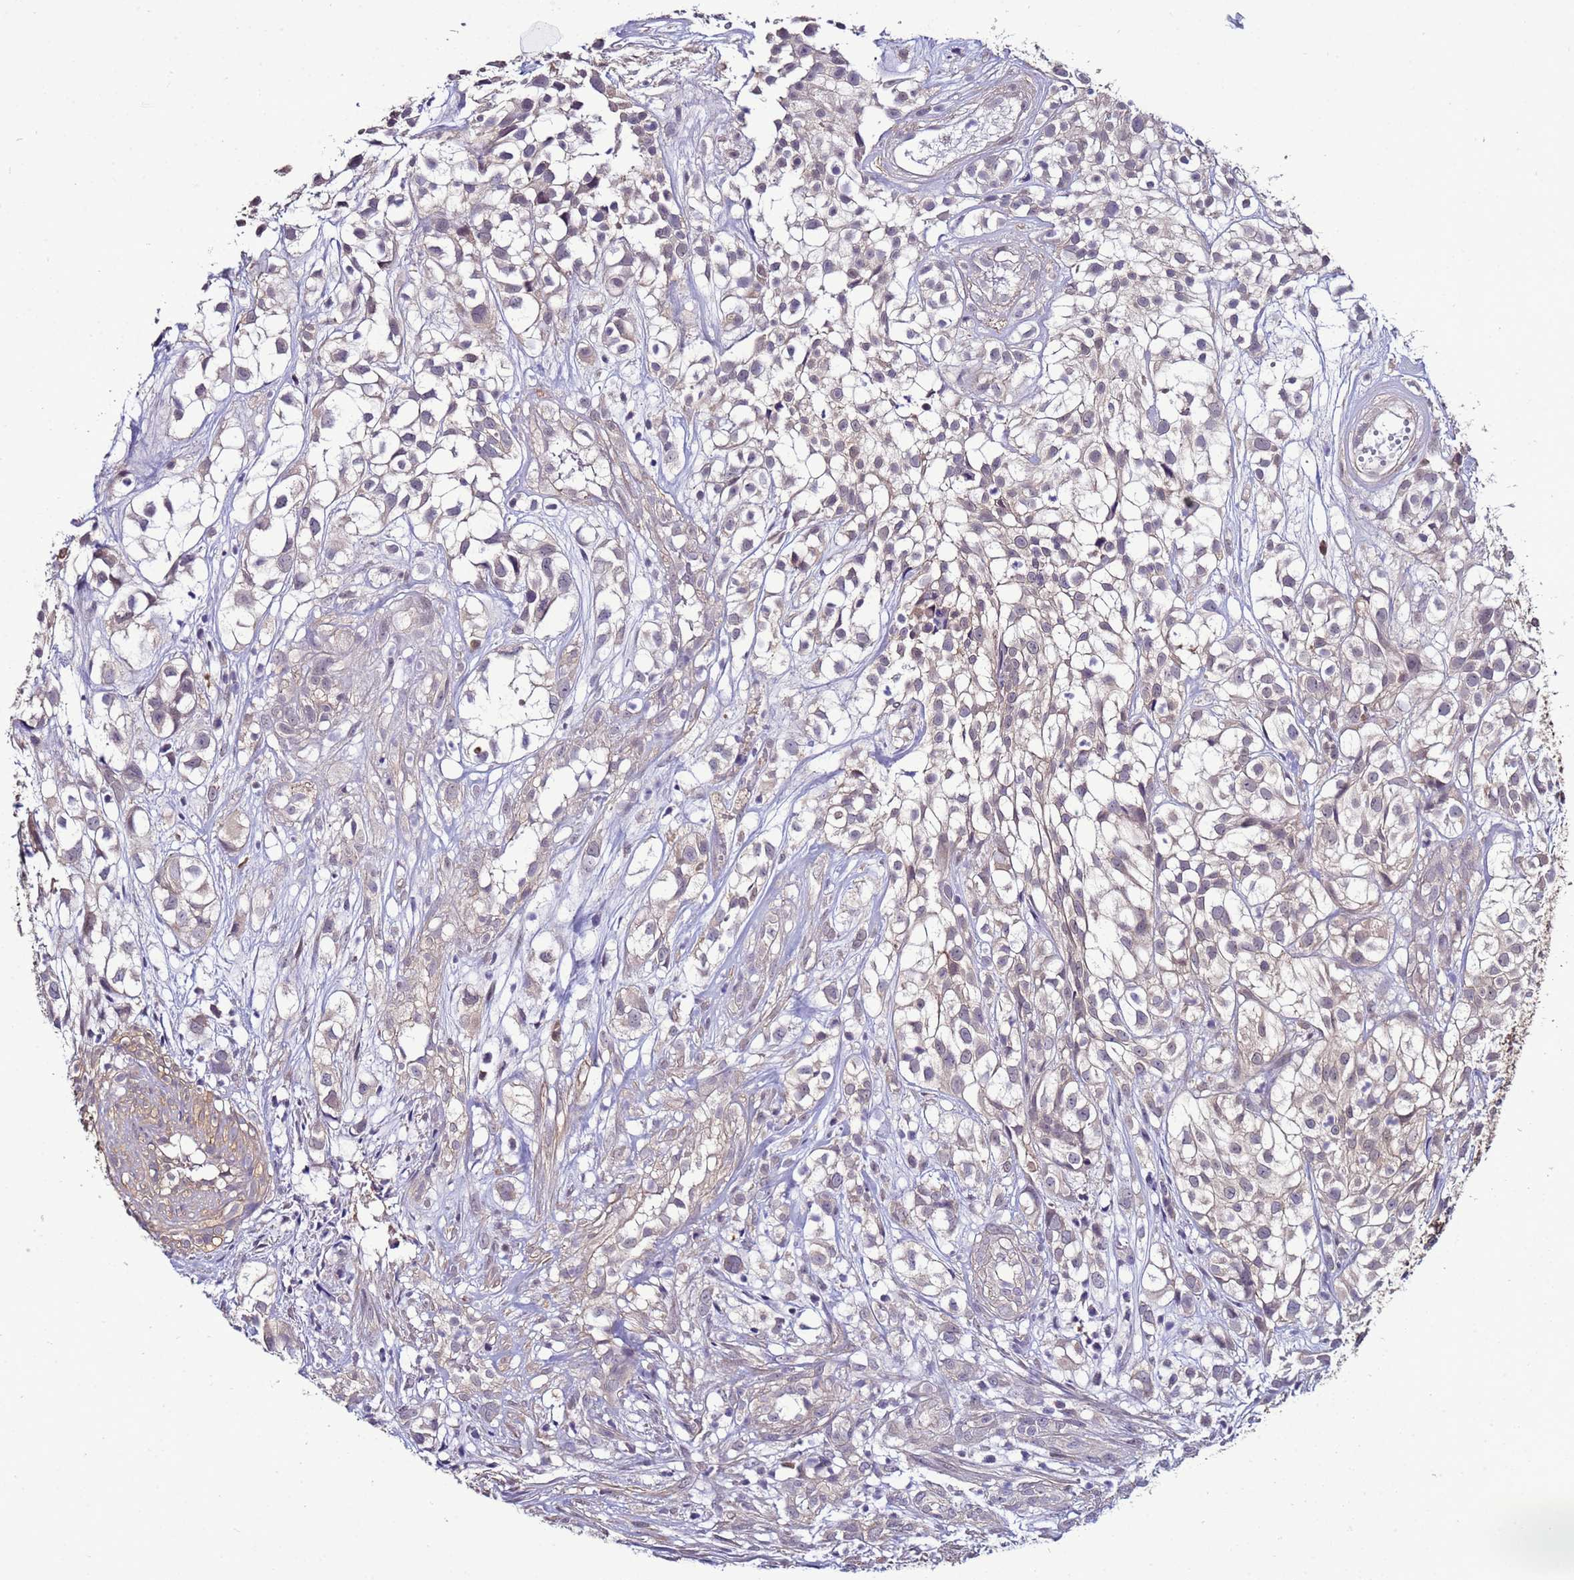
{"staining": {"intensity": "weak", "quantity": "<25%", "location": "cytoplasmic/membranous"}, "tissue": "urothelial cancer", "cell_type": "Tumor cells", "image_type": "cancer", "snomed": [{"axis": "morphology", "description": "Urothelial carcinoma, High grade"}, {"axis": "topography", "description": "Urinary bladder"}], "caption": "This micrograph is of urothelial cancer stained with immunohistochemistry (IHC) to label a protein in brown with the nuclei are counter-stained blue. There is no positivity in tumor cells.", "gene": "NAXE", "patient": {"sex": "male", "age": 56}}